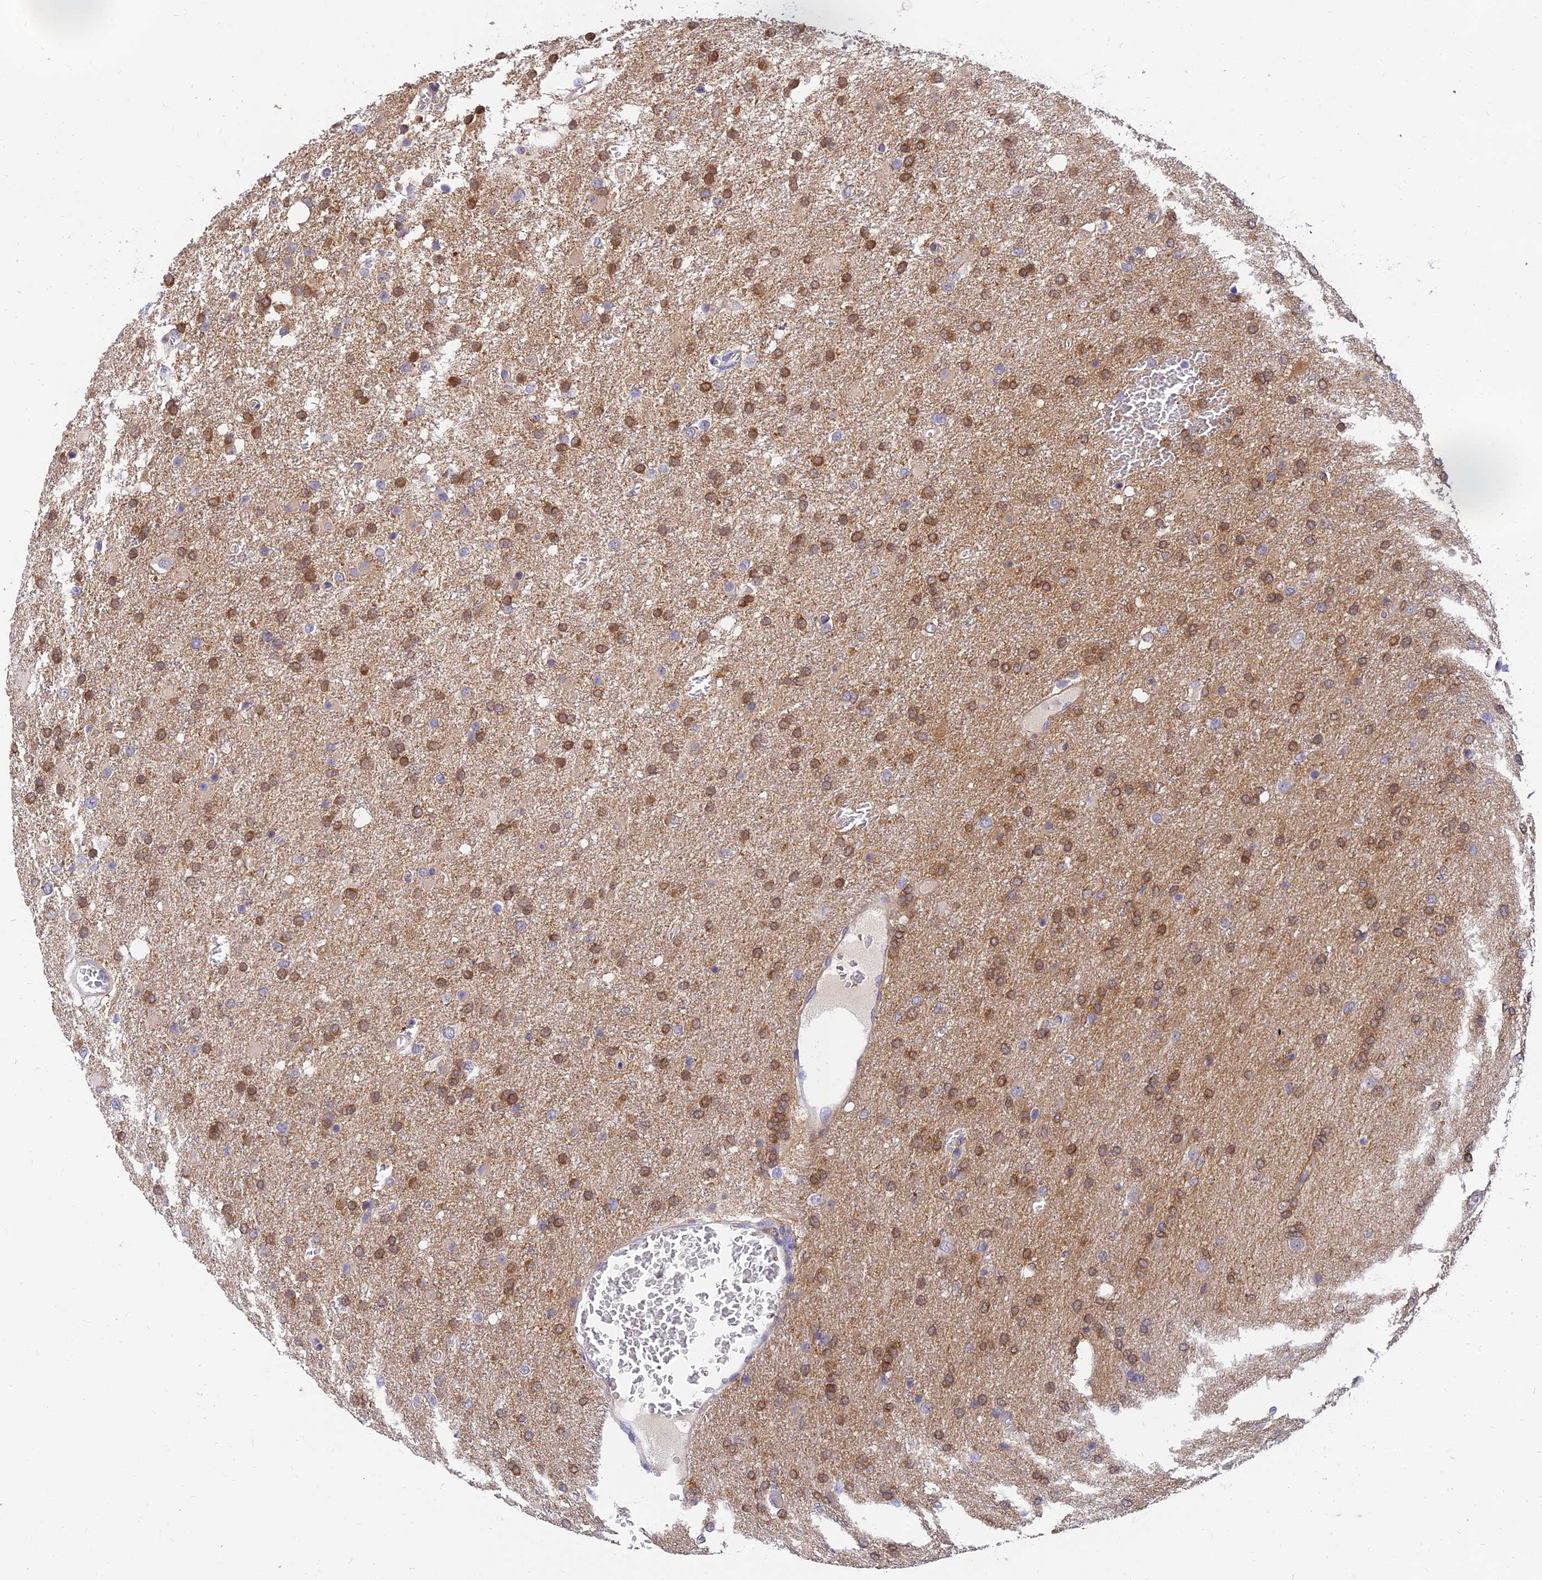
{"staining": {"intensity": "strong", "quantity": ">75%", "location": "cytoplasmic/membranous"}, "tissue": "glioma", "cell_type": "Tumor cells", "image_type": "cancer", "snomed": [{"axis": "morphology", "description": "Glioma, malignant, High grade"}, {"axis": "topography", "description": "Brain"}], "caption": "The immunohistochemical stain shows strong cytoplasmic/membranous staining in tumor cells of malignant high-grade glioma tissue.", "gene": "ANKS4B", "patient": {"sex": "female", "age": 74}}